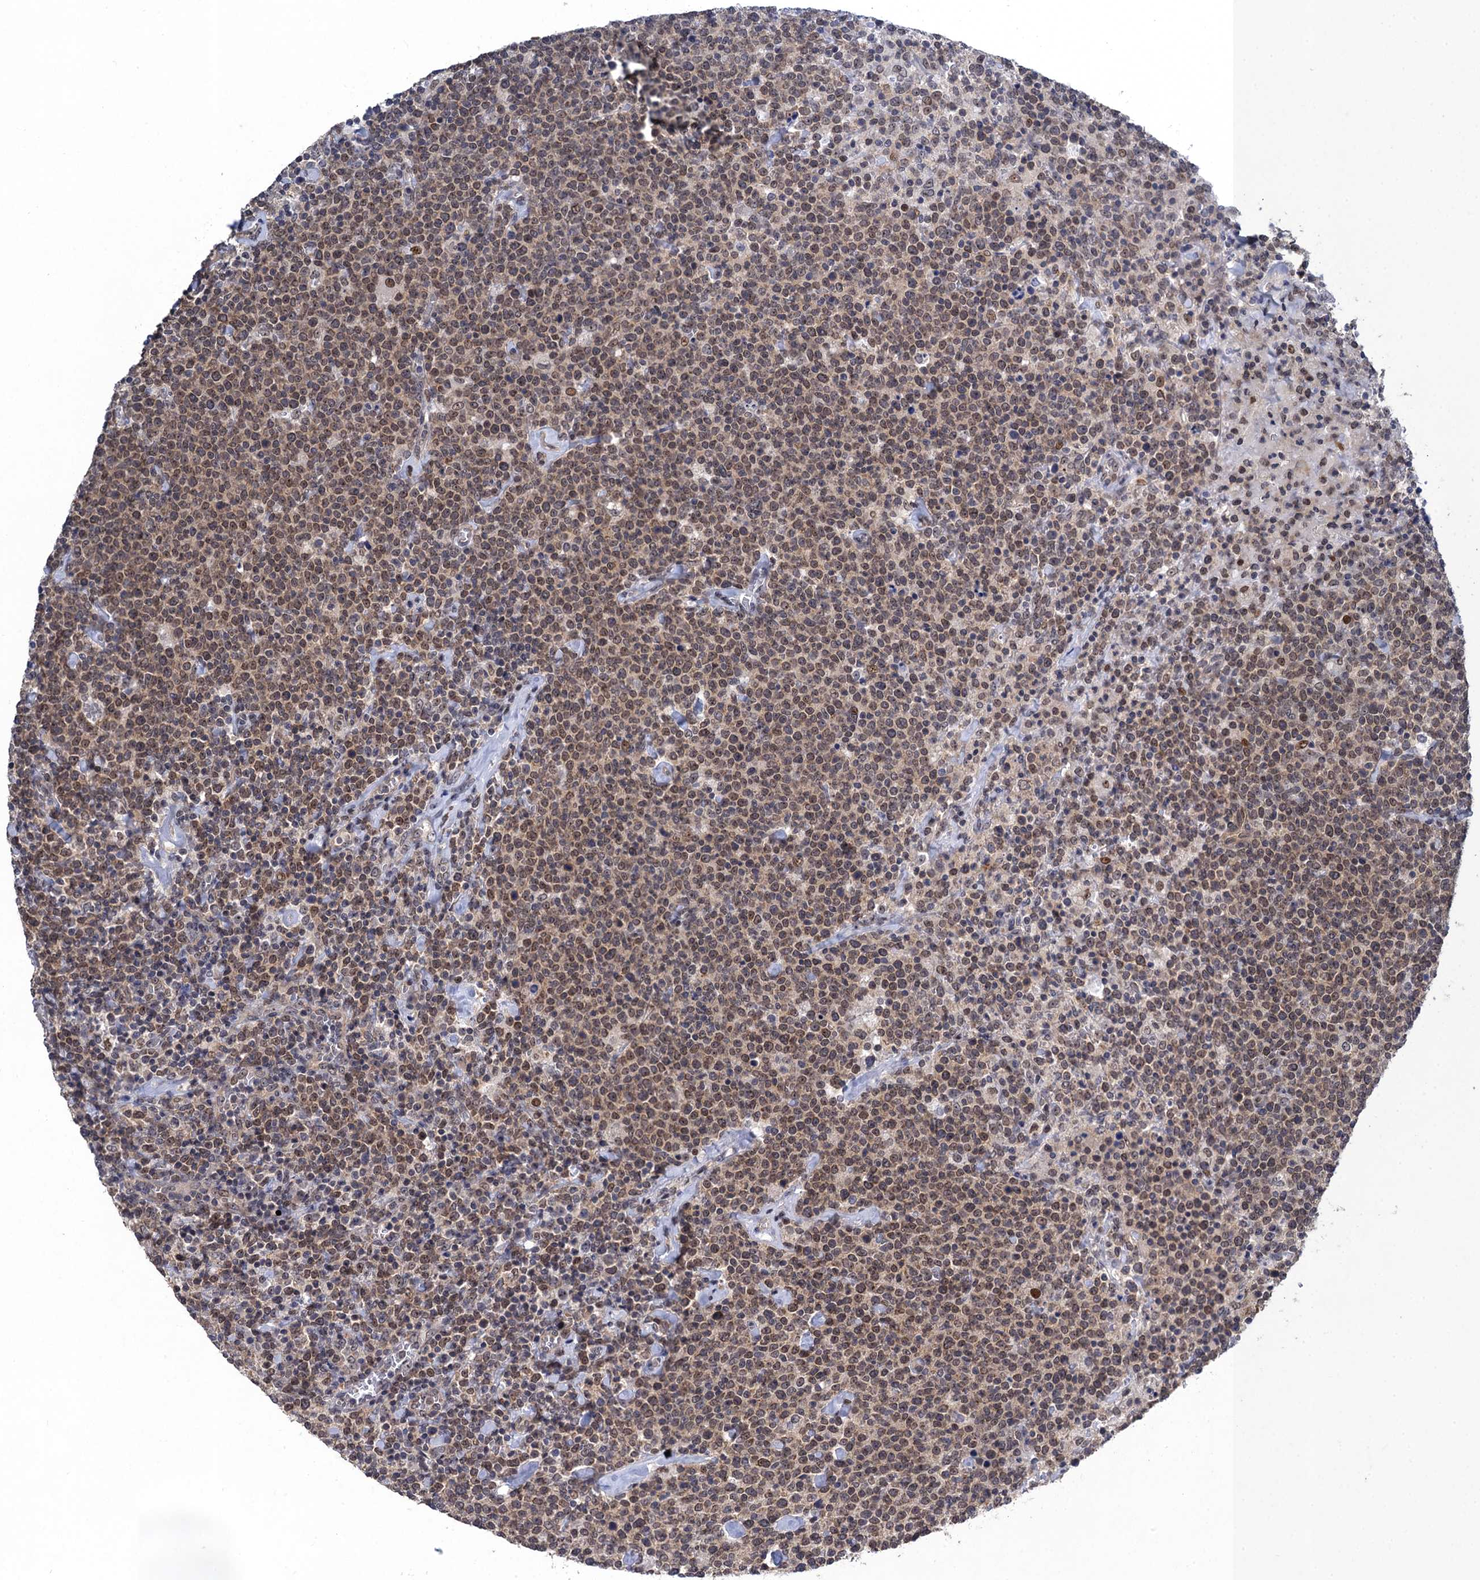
{"staining": {"intensity": "weak", "quantity": "25%-75%", "location": "cytoplasmic/membranous,nuclear"}, "tissue": "lymphoma", "cell_type": "Tumor cells", "image_type": "cancer", "snomed": [{"axis": "morphology", "description": "Malignant lymphoma, non-Hodgkin's type, High grade"}, {"axis": "topography", "description": "Lymph node"}], "caption": "Malignant lymphoma, non-Hodgkin's type (high-grade) stained for a protein (brown) displays weak cytoplasmic/membranous and nuclear positive positivity in about 25%-75% of tumor cells.", "gene": "ZAR1L", "patient": {"sex": "male", "age": 61}}